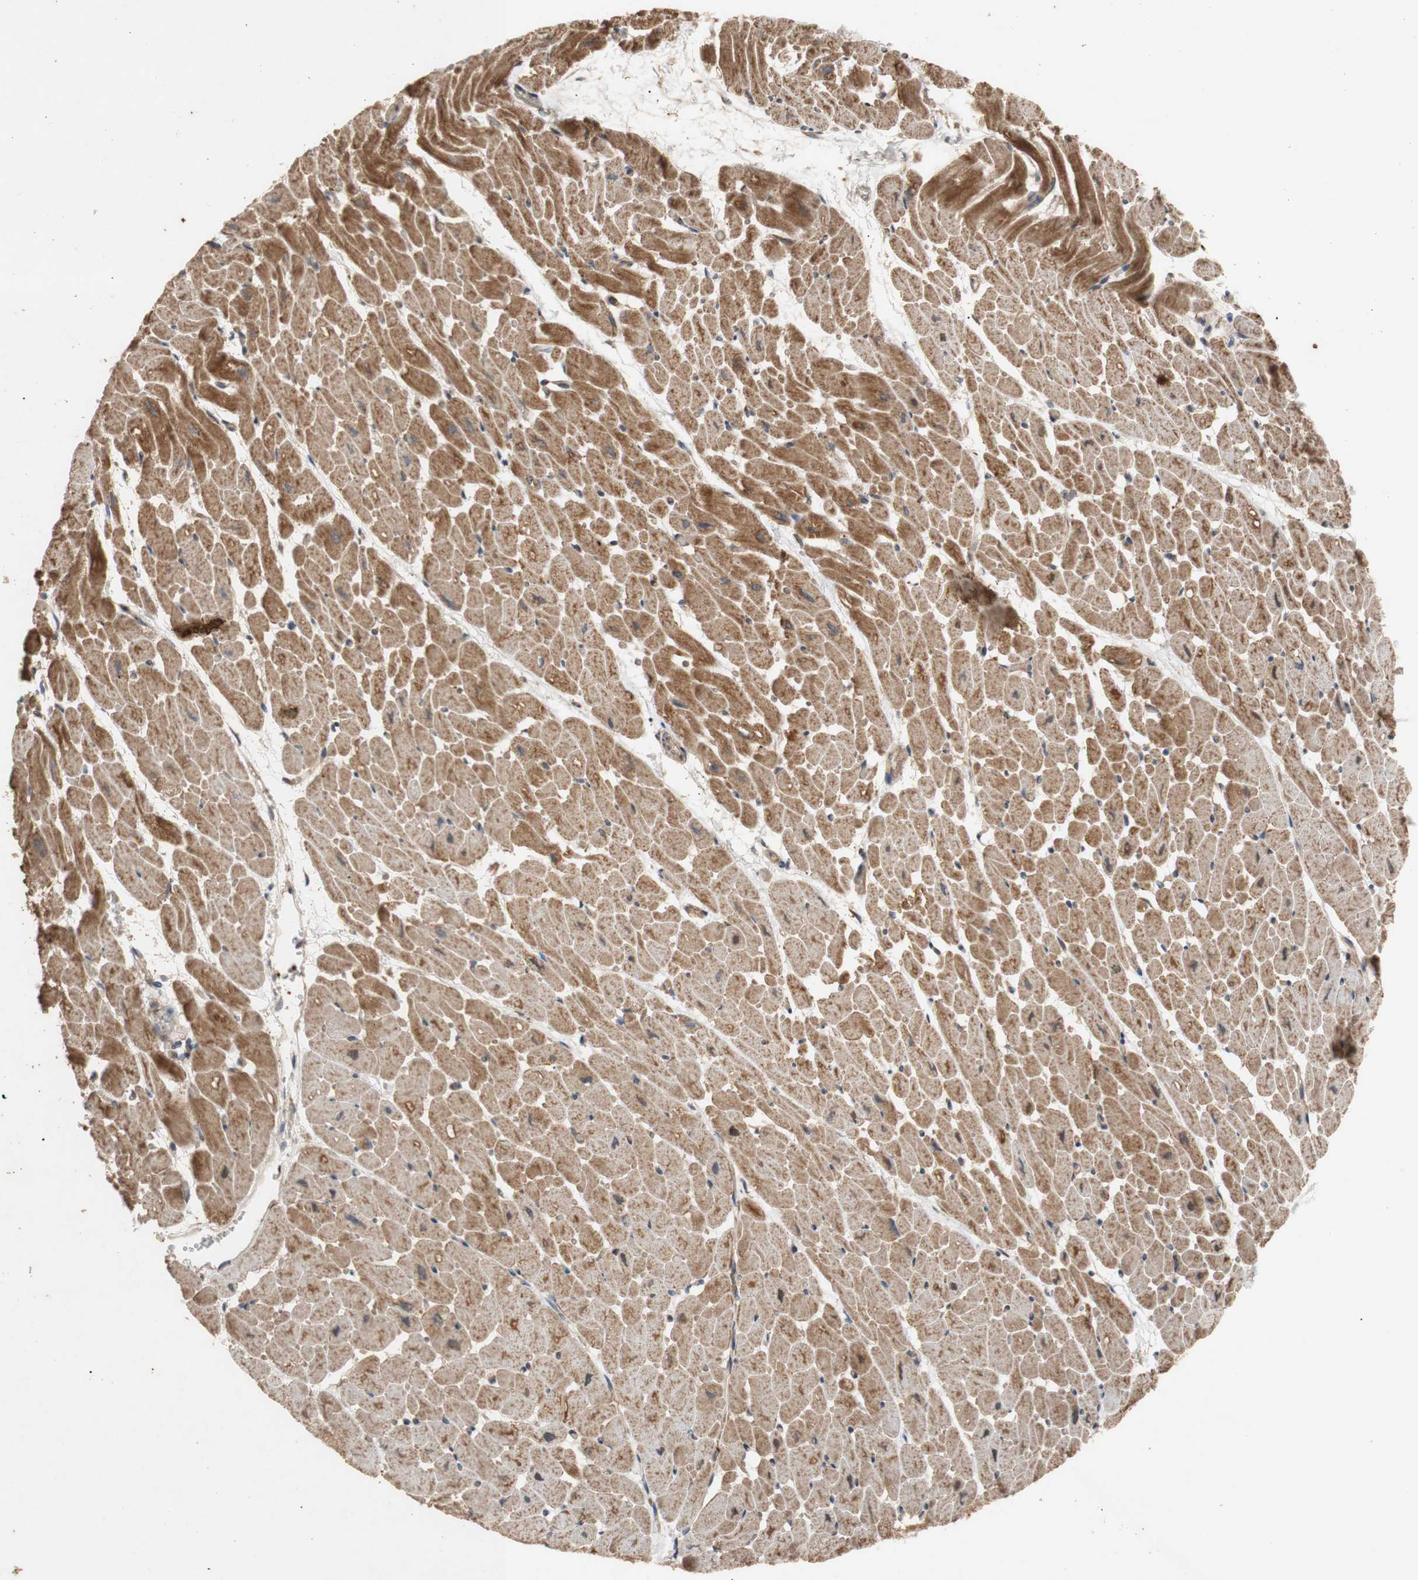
{"staining": {"intensity": "moderate", "quantity": ">75%", "location": "cytoplasmic/membranous"}, "tissue": "heart muscle", "cell_type": "Cardiomyocytes", "image_type": "normal", "snomed": [{"axis": "morphology", "description": "Normal tissue, NOS"}, {"axis": "topography", "description": "Heart"}], "caption": "Normal heart muscle exhibits moderate cytoplasmic/membranous staining in approximately >75% of cardiomyocytes.", "gene": "PKN1", "patient": {"sex": "male", "age": 45}}